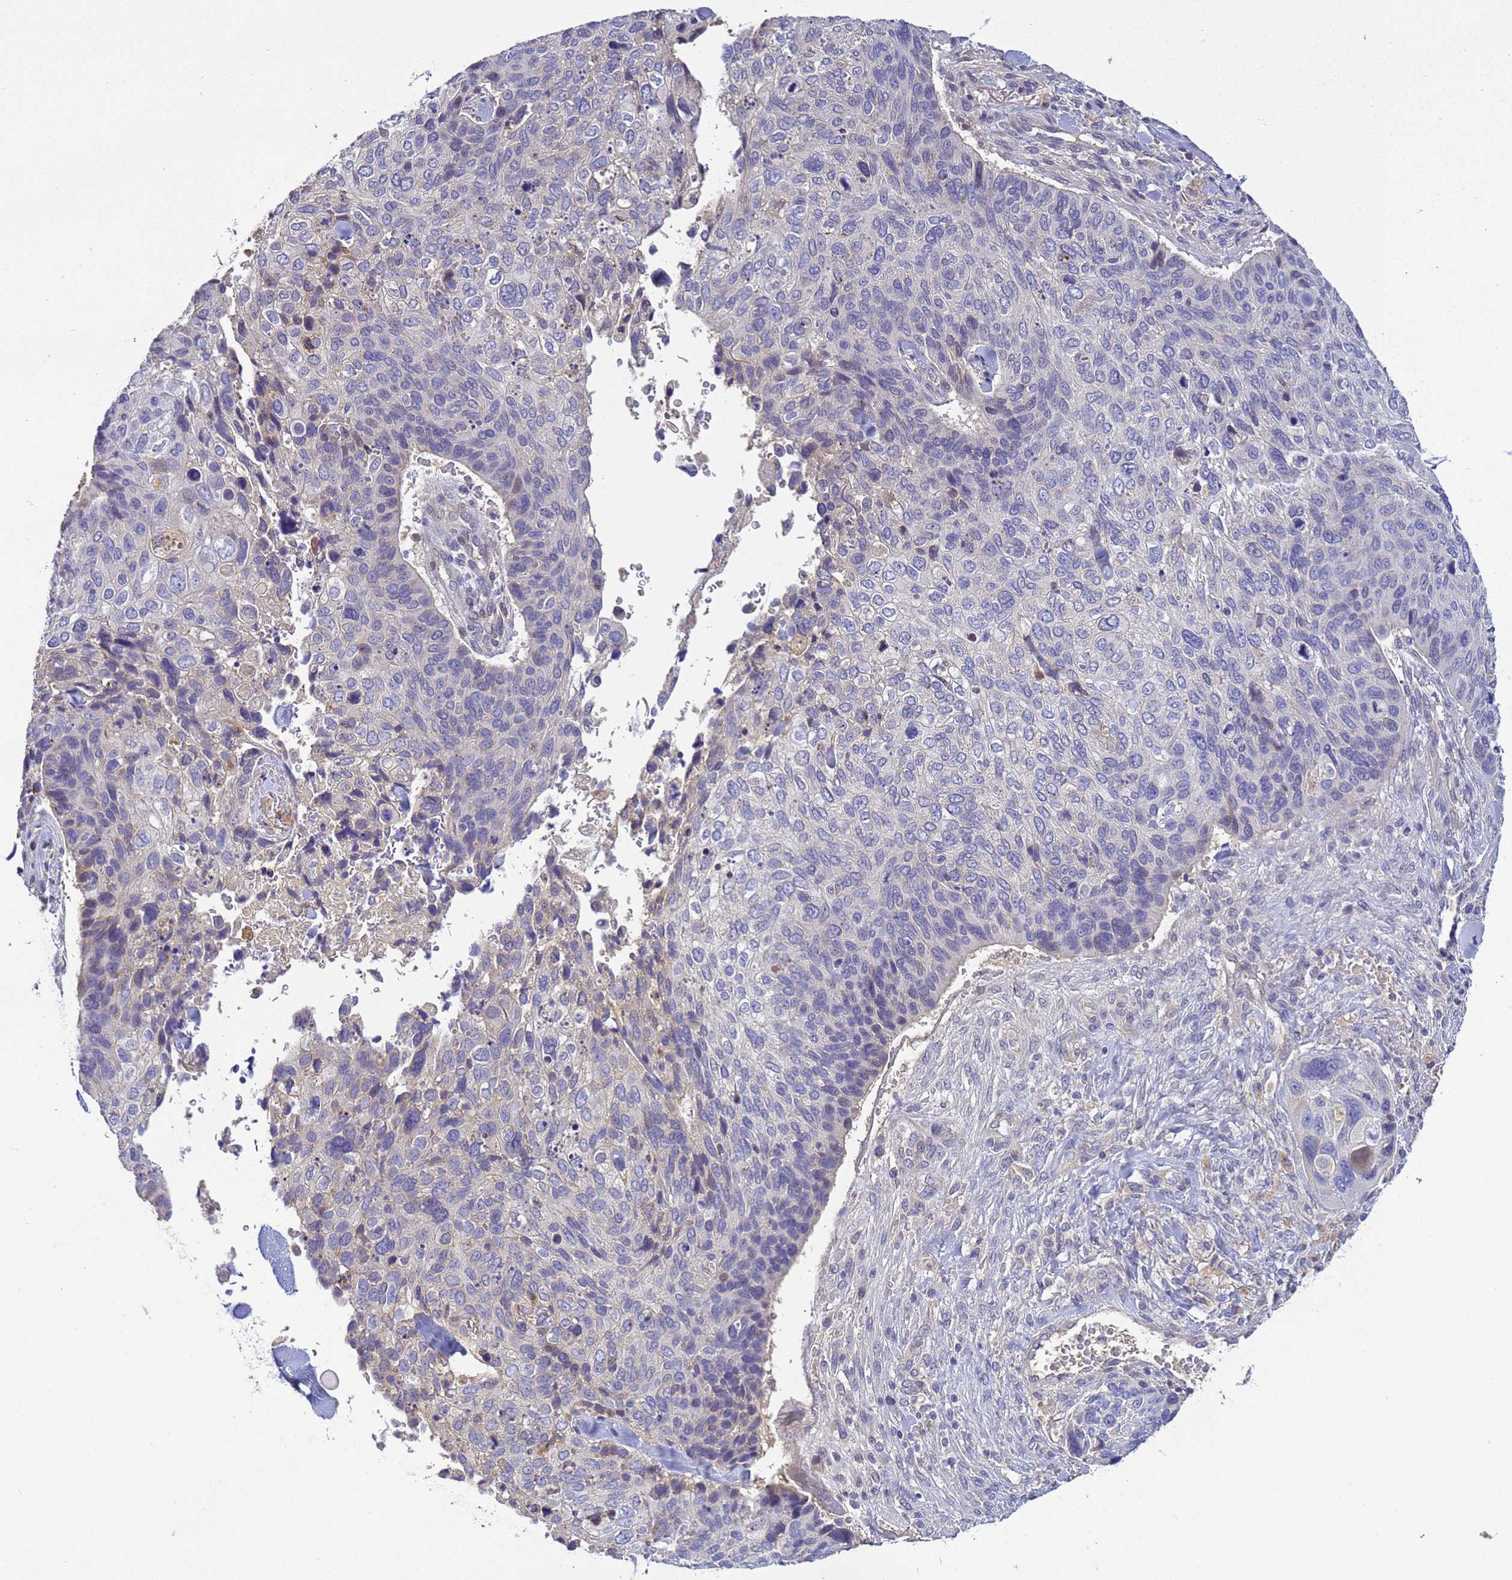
{"staining": {"intensity": "negative", "quantity": "none", "location": "none"}, "tissue": "skin cancer", "cell_type": "Tumor cells", "image_type": "cancer", "snomed": [{"axis": "morphology", "description": "Basal cell carcinoma"}, {"axis": "topography", "description": "Skin"}], "caption": "A high-resolution micrograph shows IHC staining of skin cancer (basal cell carcinoma), which displays no significant staining in tumor cells. (DAB (3,3'-diaminobenzidine) immunohistochemistry (IHC) visualized using brightfield microscopy, high magnification).", "gene": "TBCD", "patient": {"sex": "female", "age": 74}}